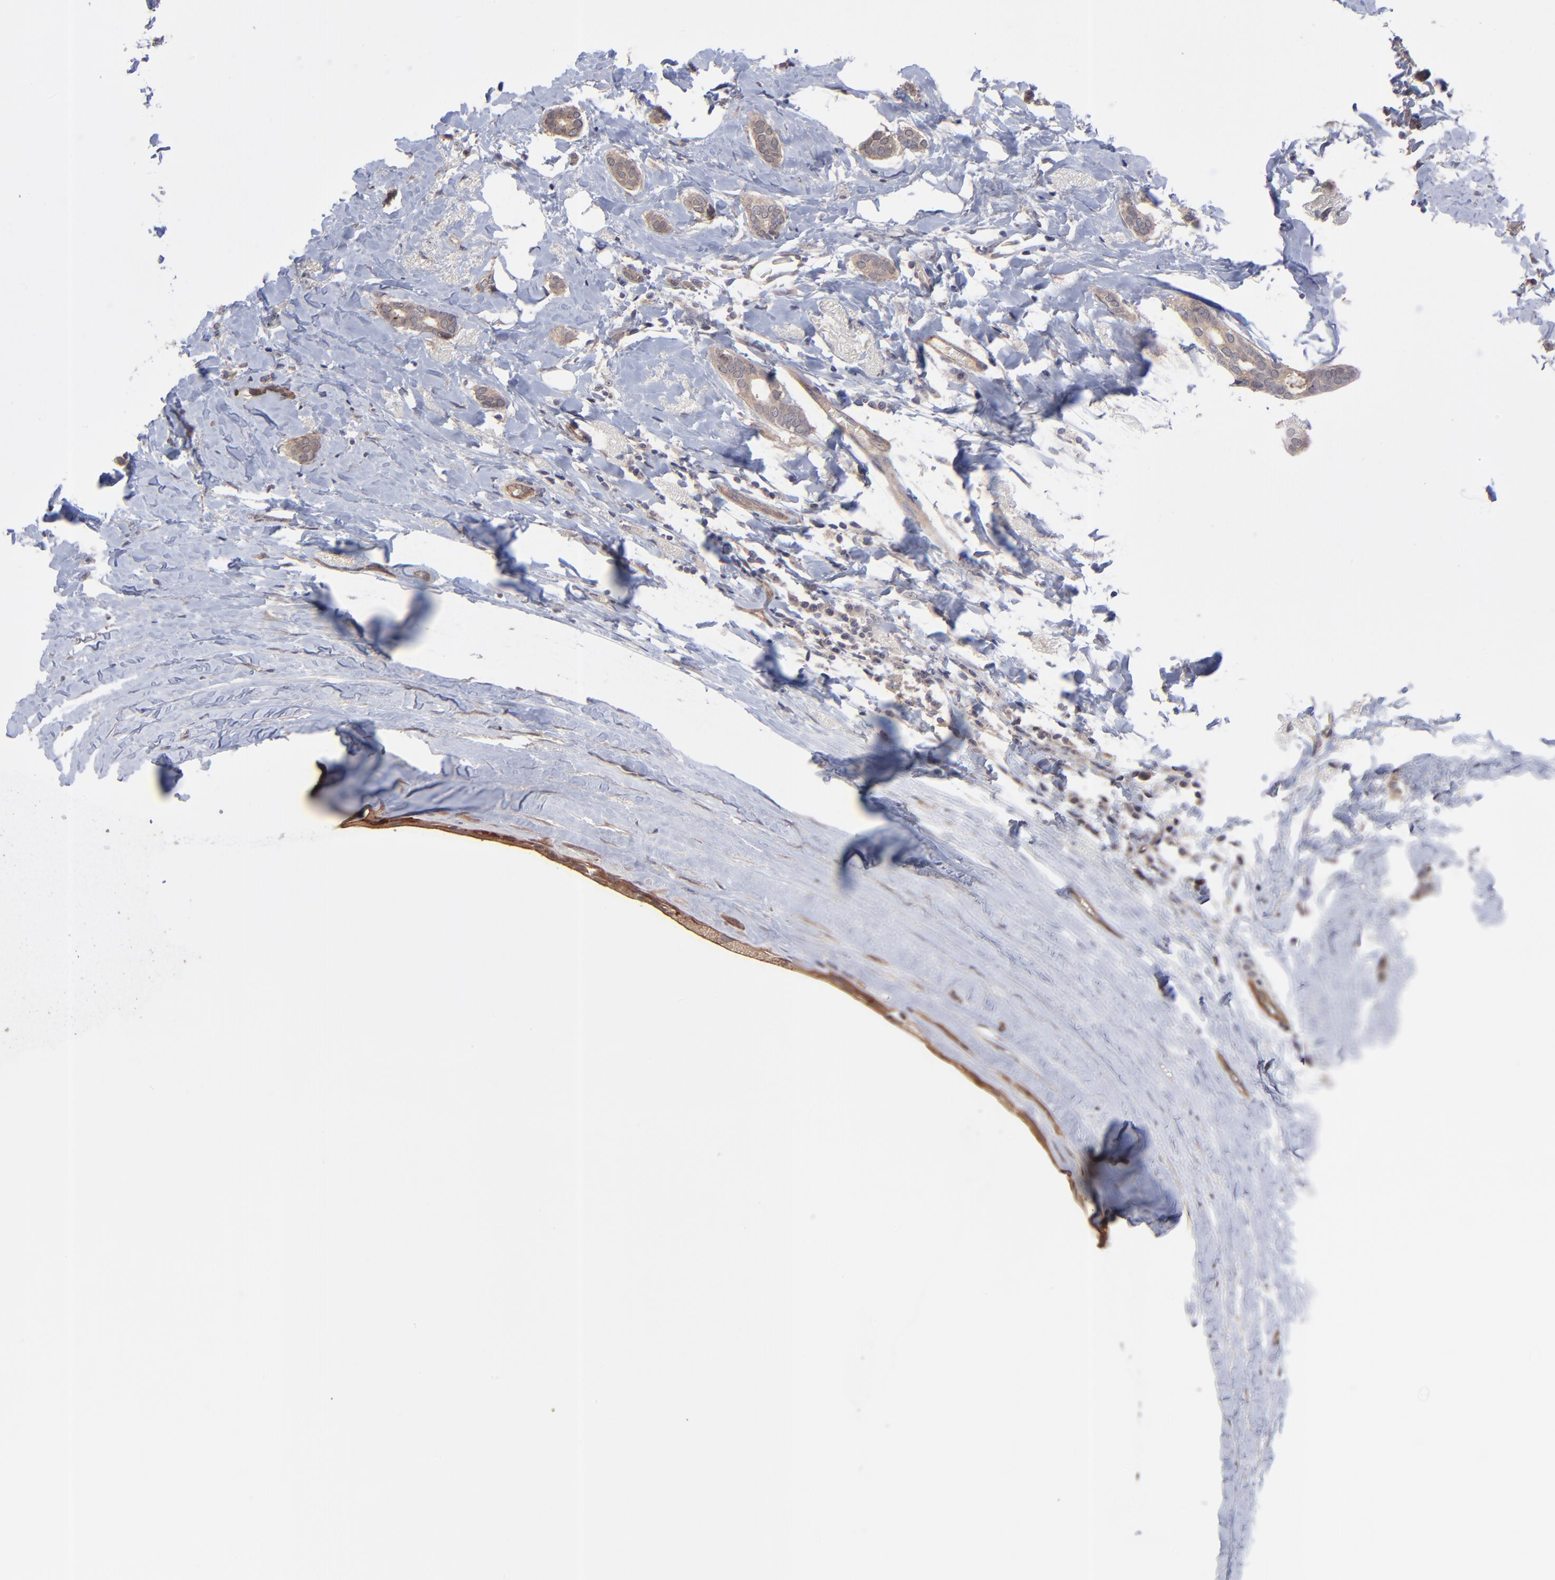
{"staining": {"intensity": "weak", "quantity": ">75%", "location": "cytoplasmic/membranous"}, "tissue": "breast cancer", "cell_type": "Tumor cells", "image_type": "cancer", "snomed": [{"axis": "morphology", "description": "Duct carcinoma"}, {"axis": "topography", "description": "Breast"}], "caption": "Invasive ductal carcinoma (breast) was stained to show a protein in brown. There is low levels of weak cytoplasmic/membranous expression in approximately >75% of tumor cells.", "gene": "ZNF780B", "patient": {"sex": "female", "age": 54}}